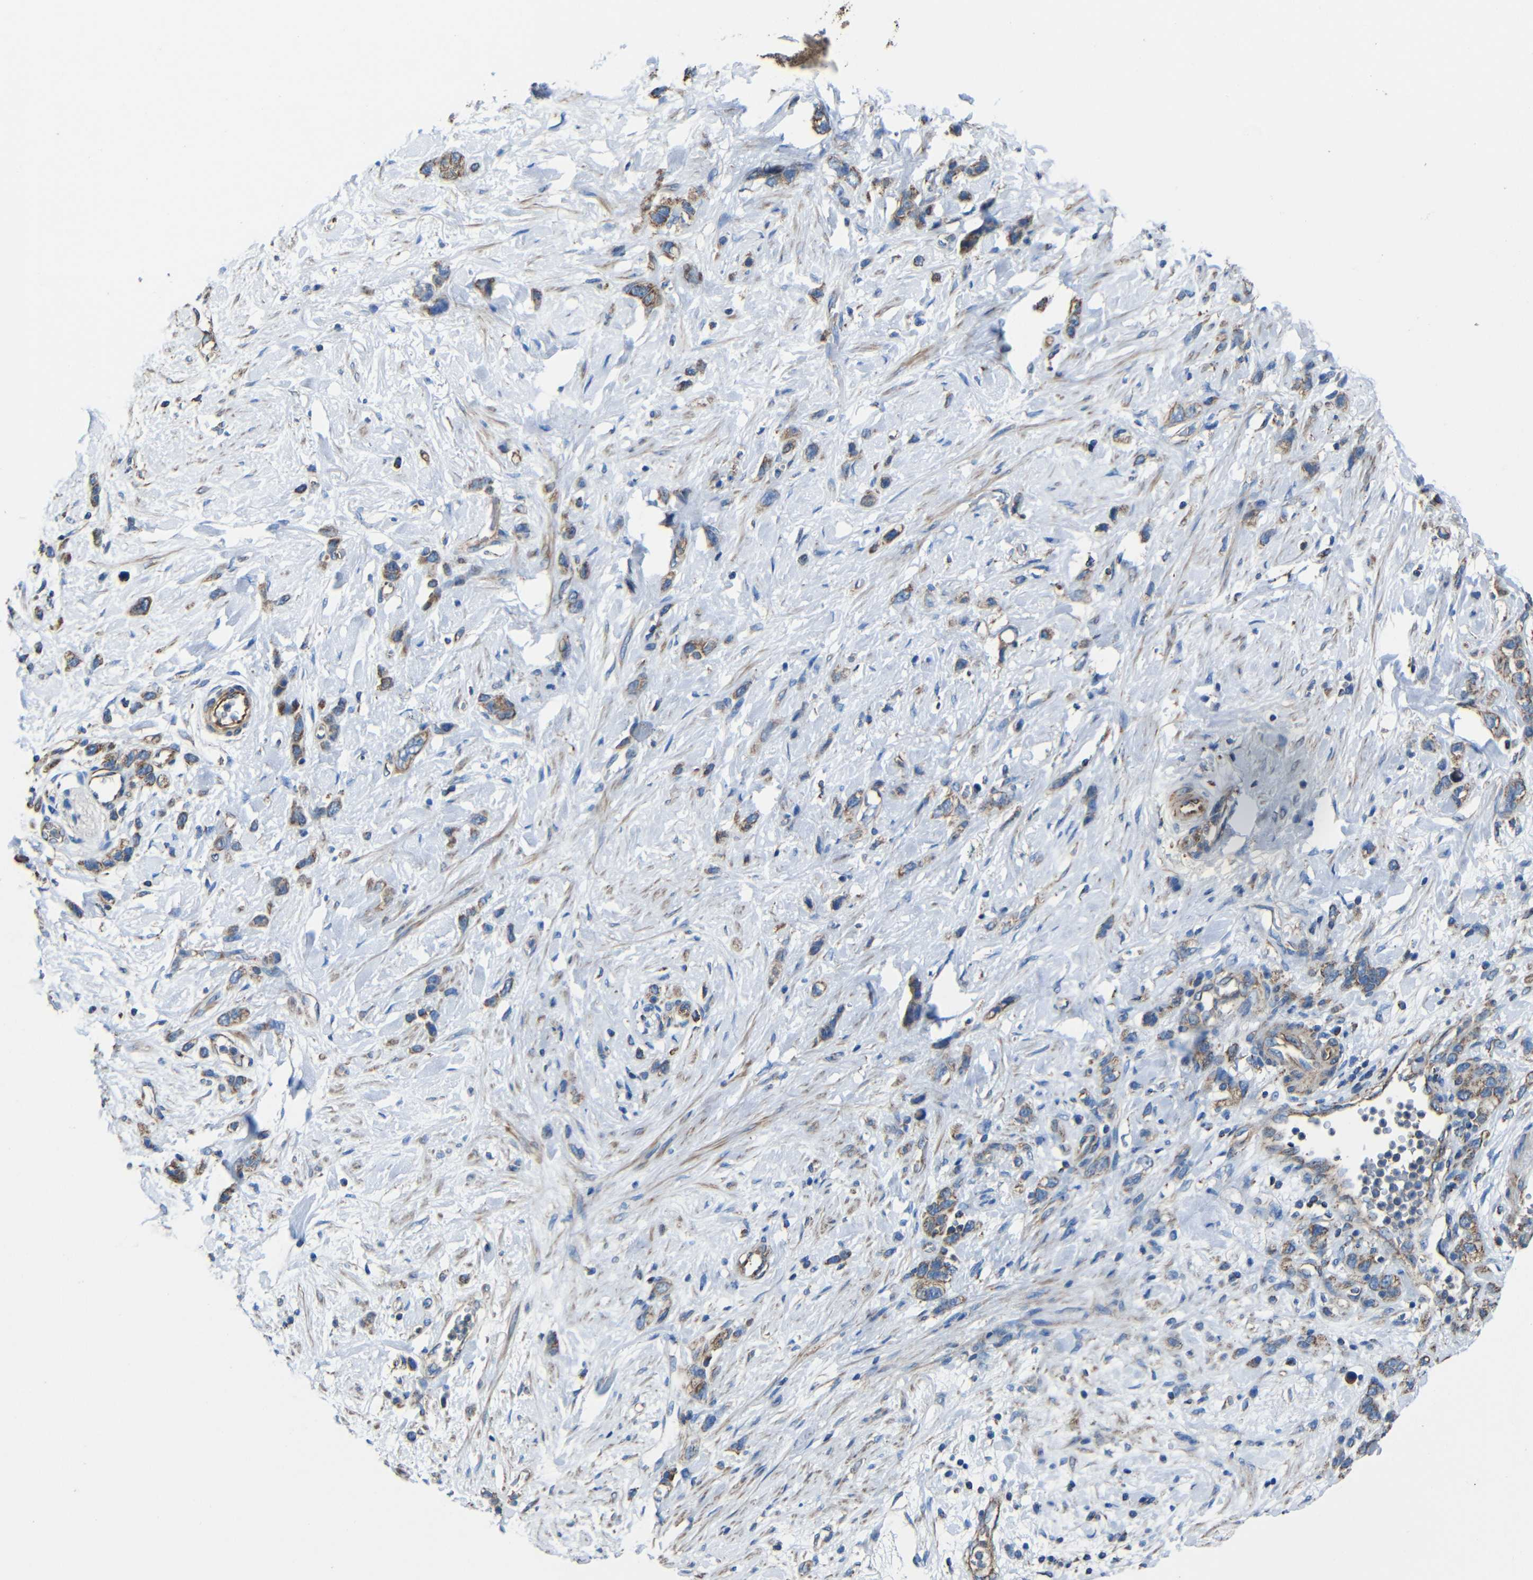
{"staining": {"intensity": "moderate", "quantity": ">75%", "location": "cytoplasmic/membranous"}, "tissue": "stomach cancer", "cell_type": "Tumor cells", "image_type": "cancer", "snomed": [{"axis": "morphology", "description": "Adenocarcinoma, NOS"}, {"axis": "morphology", "description": "Adenocarcinoma, High grade"}, {"axis": "topography", "description": "Stomach, upper"}, {"axis": "topography", "description": "Stomach, lower"}], "caption": "A micrograph of stomach cancer (adenocarcinoma) stained for a protein shows moderate cytoplasmic/membranous brown staining in tumor cells.", "gene": "INTS6L", "patient": {"sex": "female", "age": 65}}